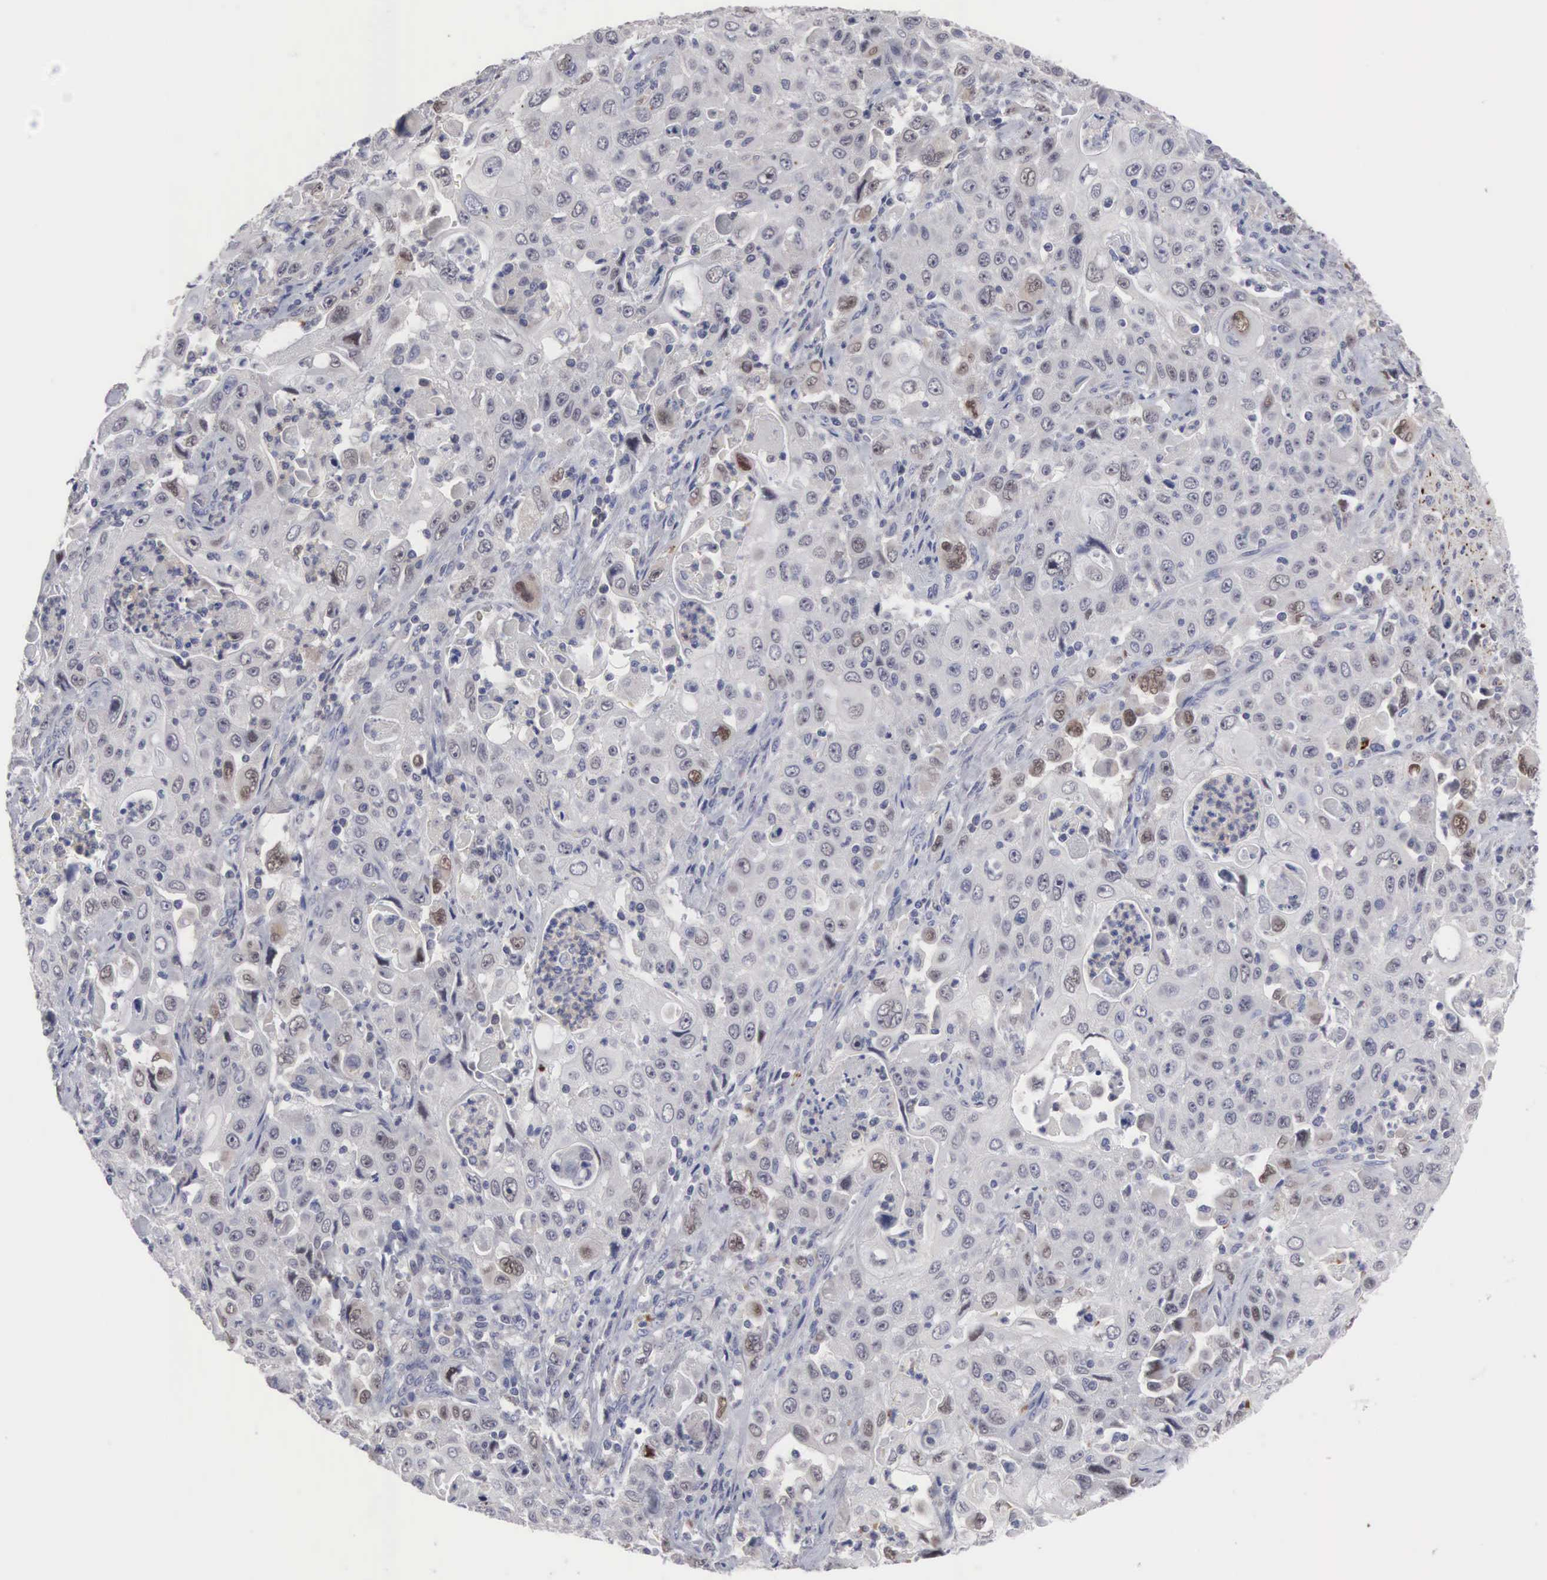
{"staining": {"intensity": "negative", "quantity": "none", "location": "none"}, "tissue": "pancreatic cancer", "cell_type": "Tumor cells", "image_type": "cancer", "snomed": [{"axis": "morphology", "description": "Adenocarcinoma, NOS"}, {"axis": "topography", "description": "Pancreas"}], "caption": "DAB (3,3'-diaminobenzidine) immunohistochemical staining of pancreatic adenocarcinoma exhibits no significant expression in tumor cells.", "gene": "ACOT4", "patient": {"sex": "male", "age": 70}}